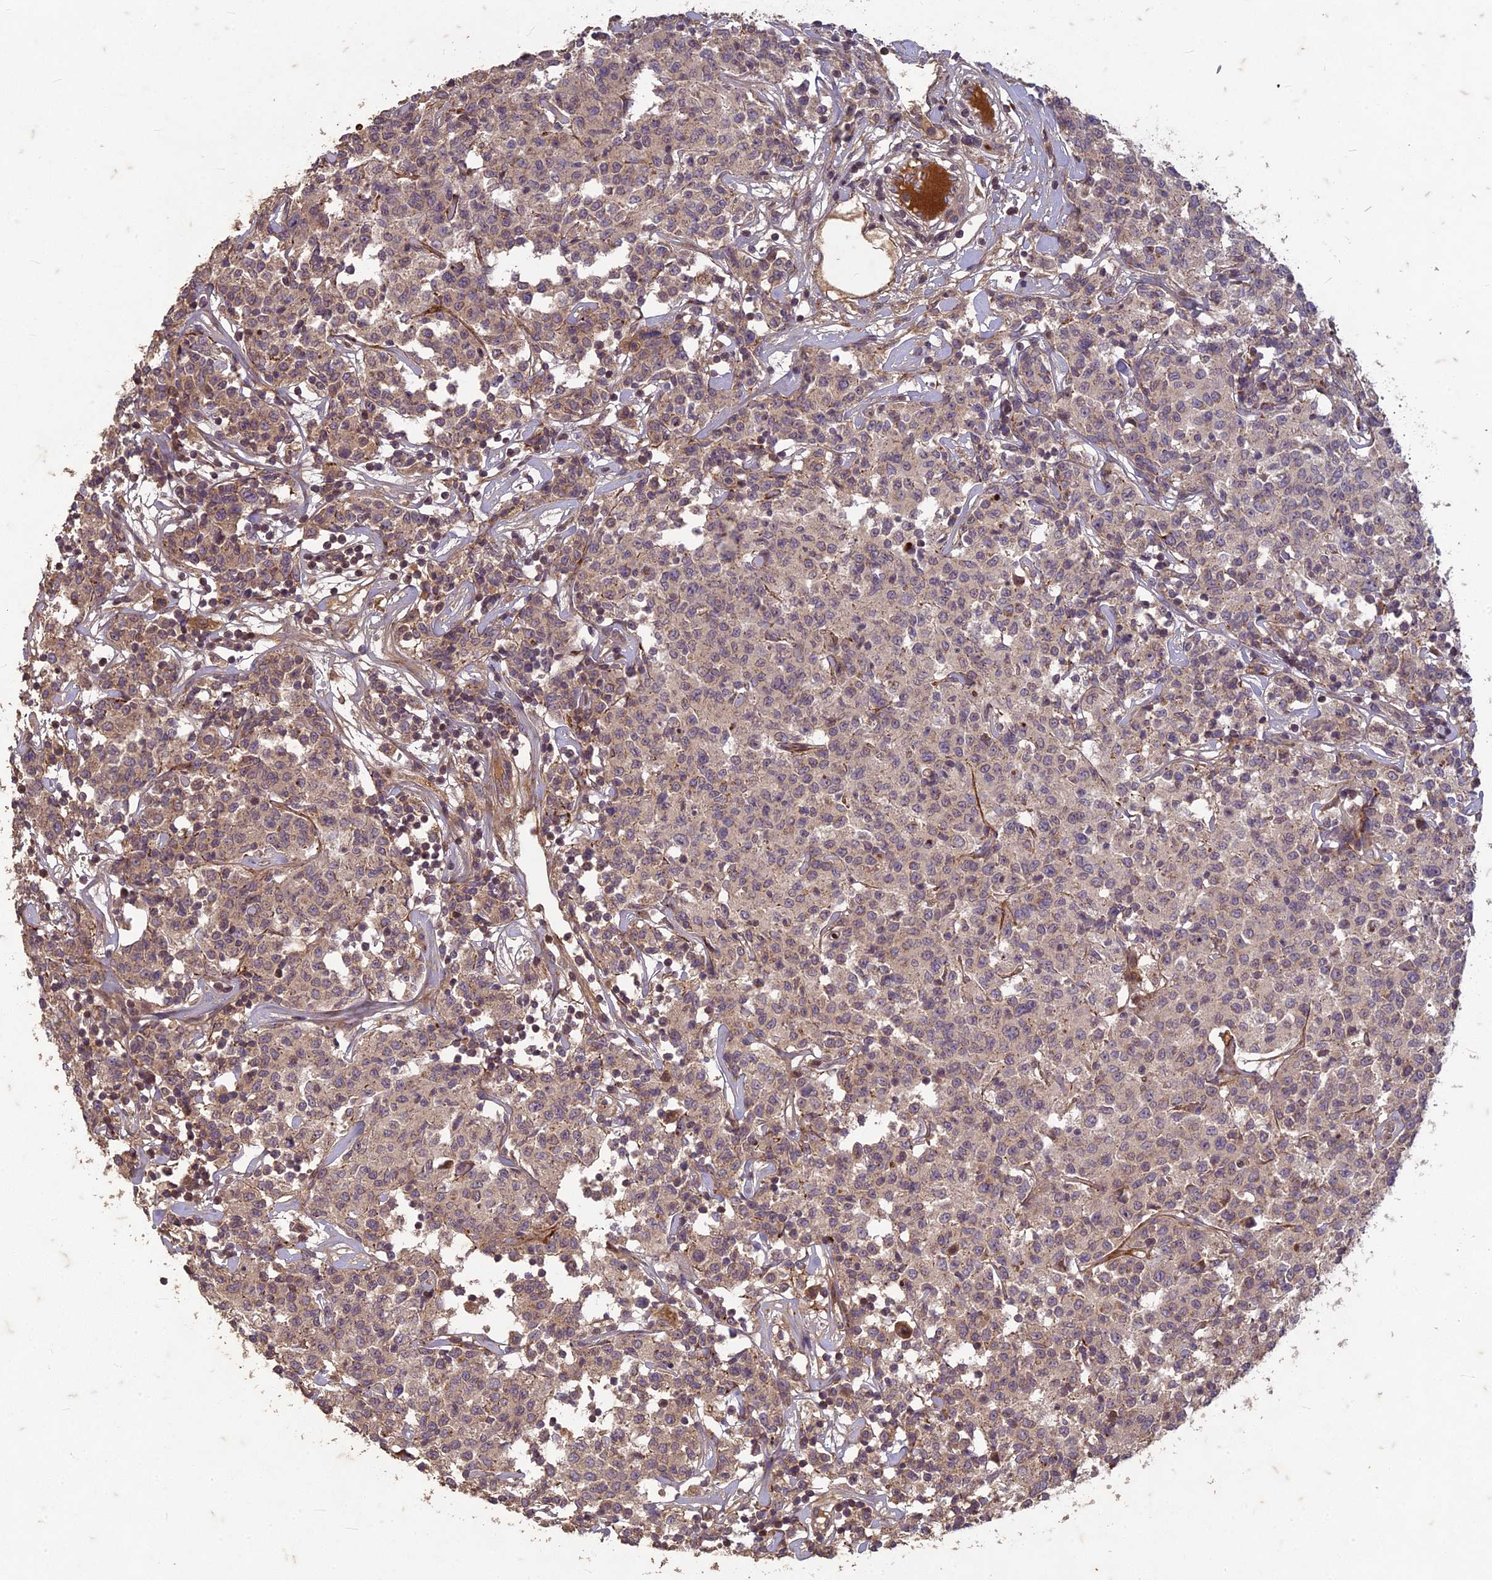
{"staining": {"intensity": "weak", "quantity": ">75%", "location": "cytoplasmic/membranous"}, "tissue": "lymphoma", "cell_type": "Tumor cells", "image_type": "cancer", "snomed": [{"axis": "morphology", "description": "Malignant lymphoma, non-Hodgkin's type, Low grade"}, {"axis": "topography", "description": "Small intestine"}], "caption": "Malignant lymphoma, non-Hodgkin's type (low-grade) stained with IHC demonstrates weak cytoplasmic/membranous staining in about >75% of tumor cells.", "gene": "TCF25", "patient": {"sex": "female", "age": 59}}